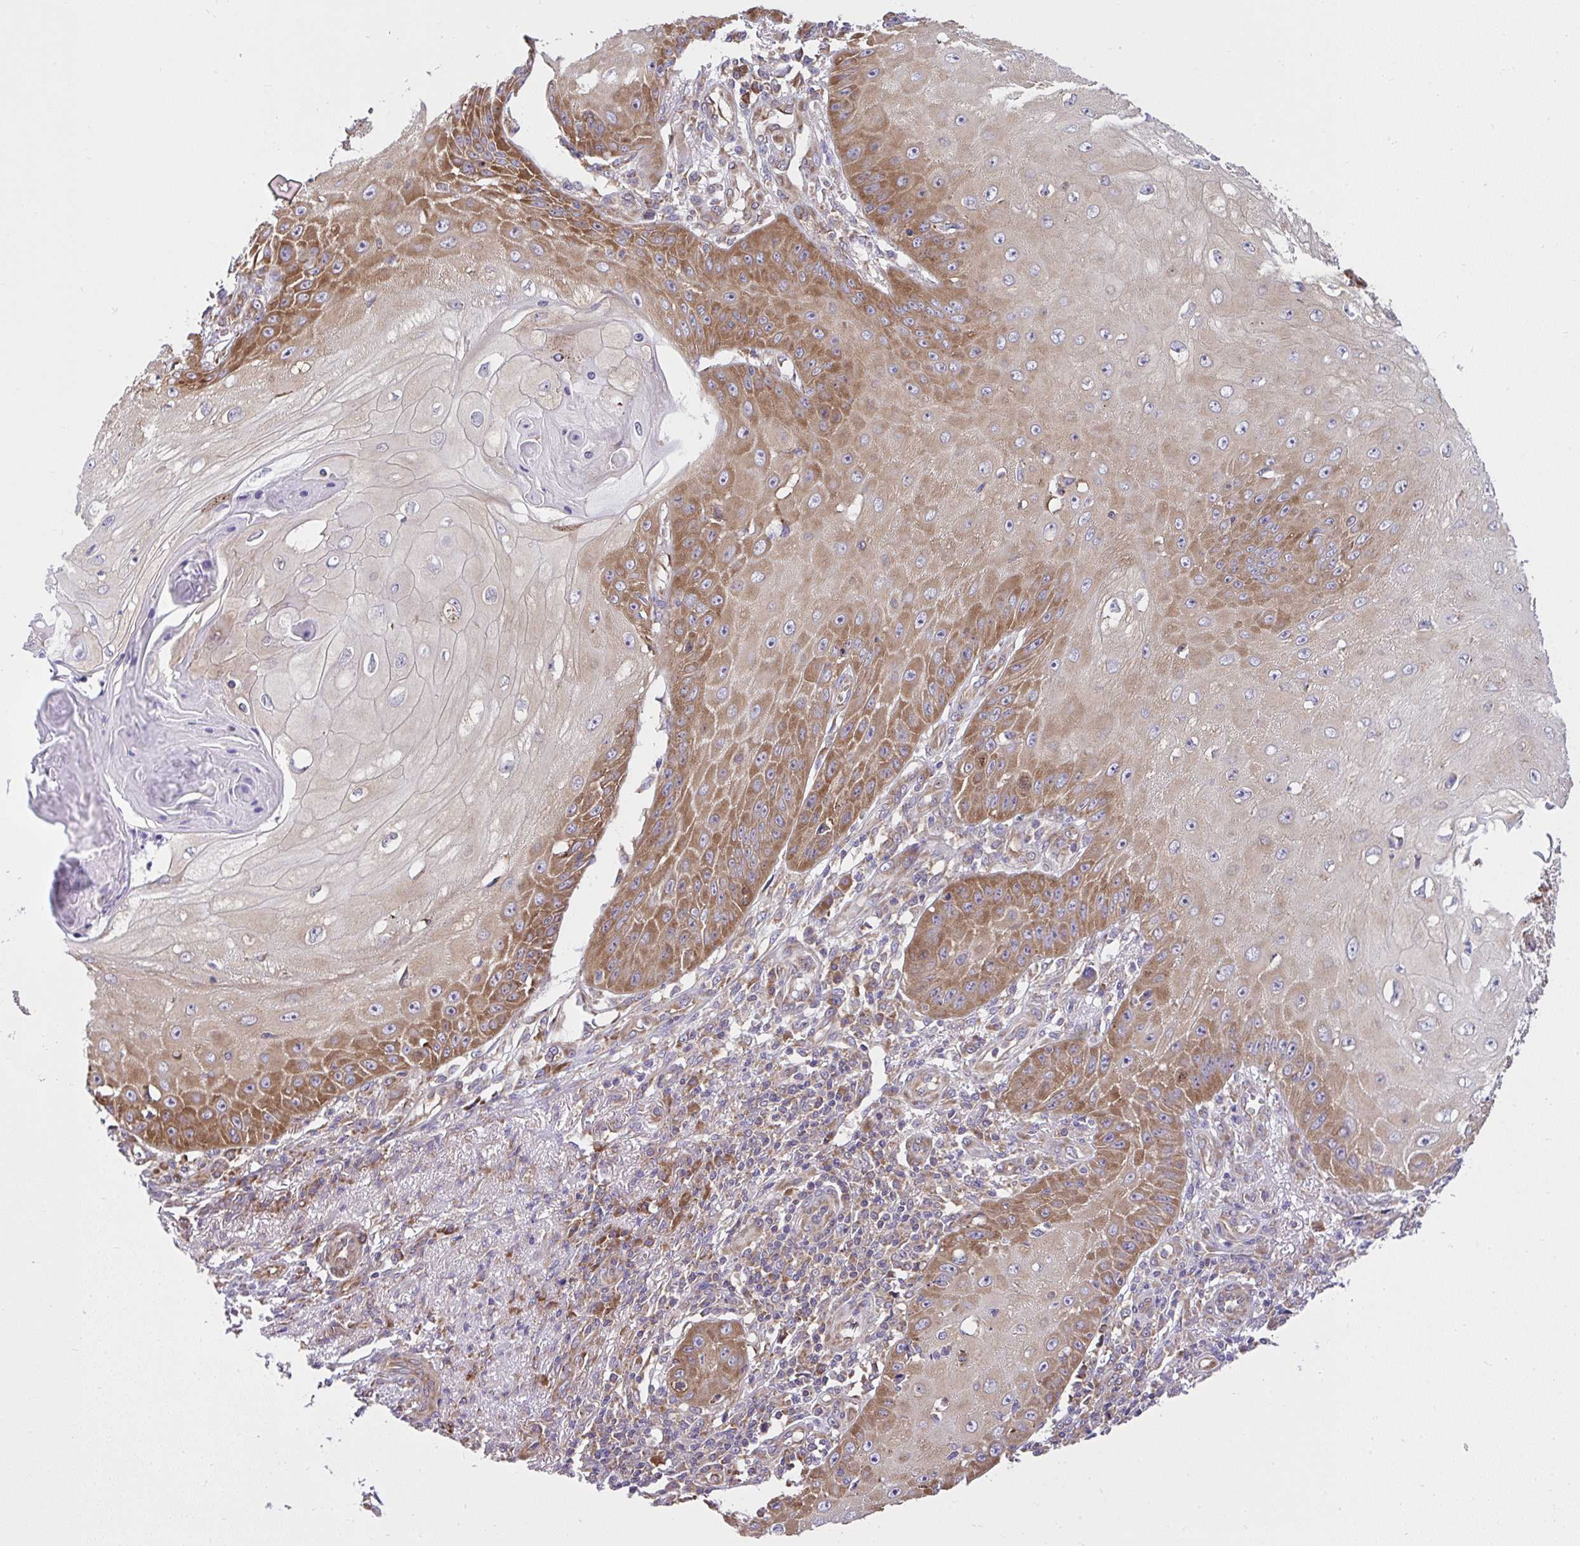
{"staining": {"intensity": "moderate", "quantity": "25%-75%", "location": "cytoplasmic/membranous"}, "tissue": "skin cancer", "cell_type": "Tumor cells", "image_type": "cancer", "snomed": [{"axis": "morphology", "description": "Squamous cell carcinoma, NOS"}, {"axis": "topography", "description": "Skin"}], "caption": "Protein staining of skin cancer tissue demonstrates moderate cytoplasmic/membranous staining in about 25%-75% of tumor cells. The protein is shown in brown color, while the nuclei are stained blue.", "gene": "RPS7", "patient": {"sex": "male", "age": 70}}